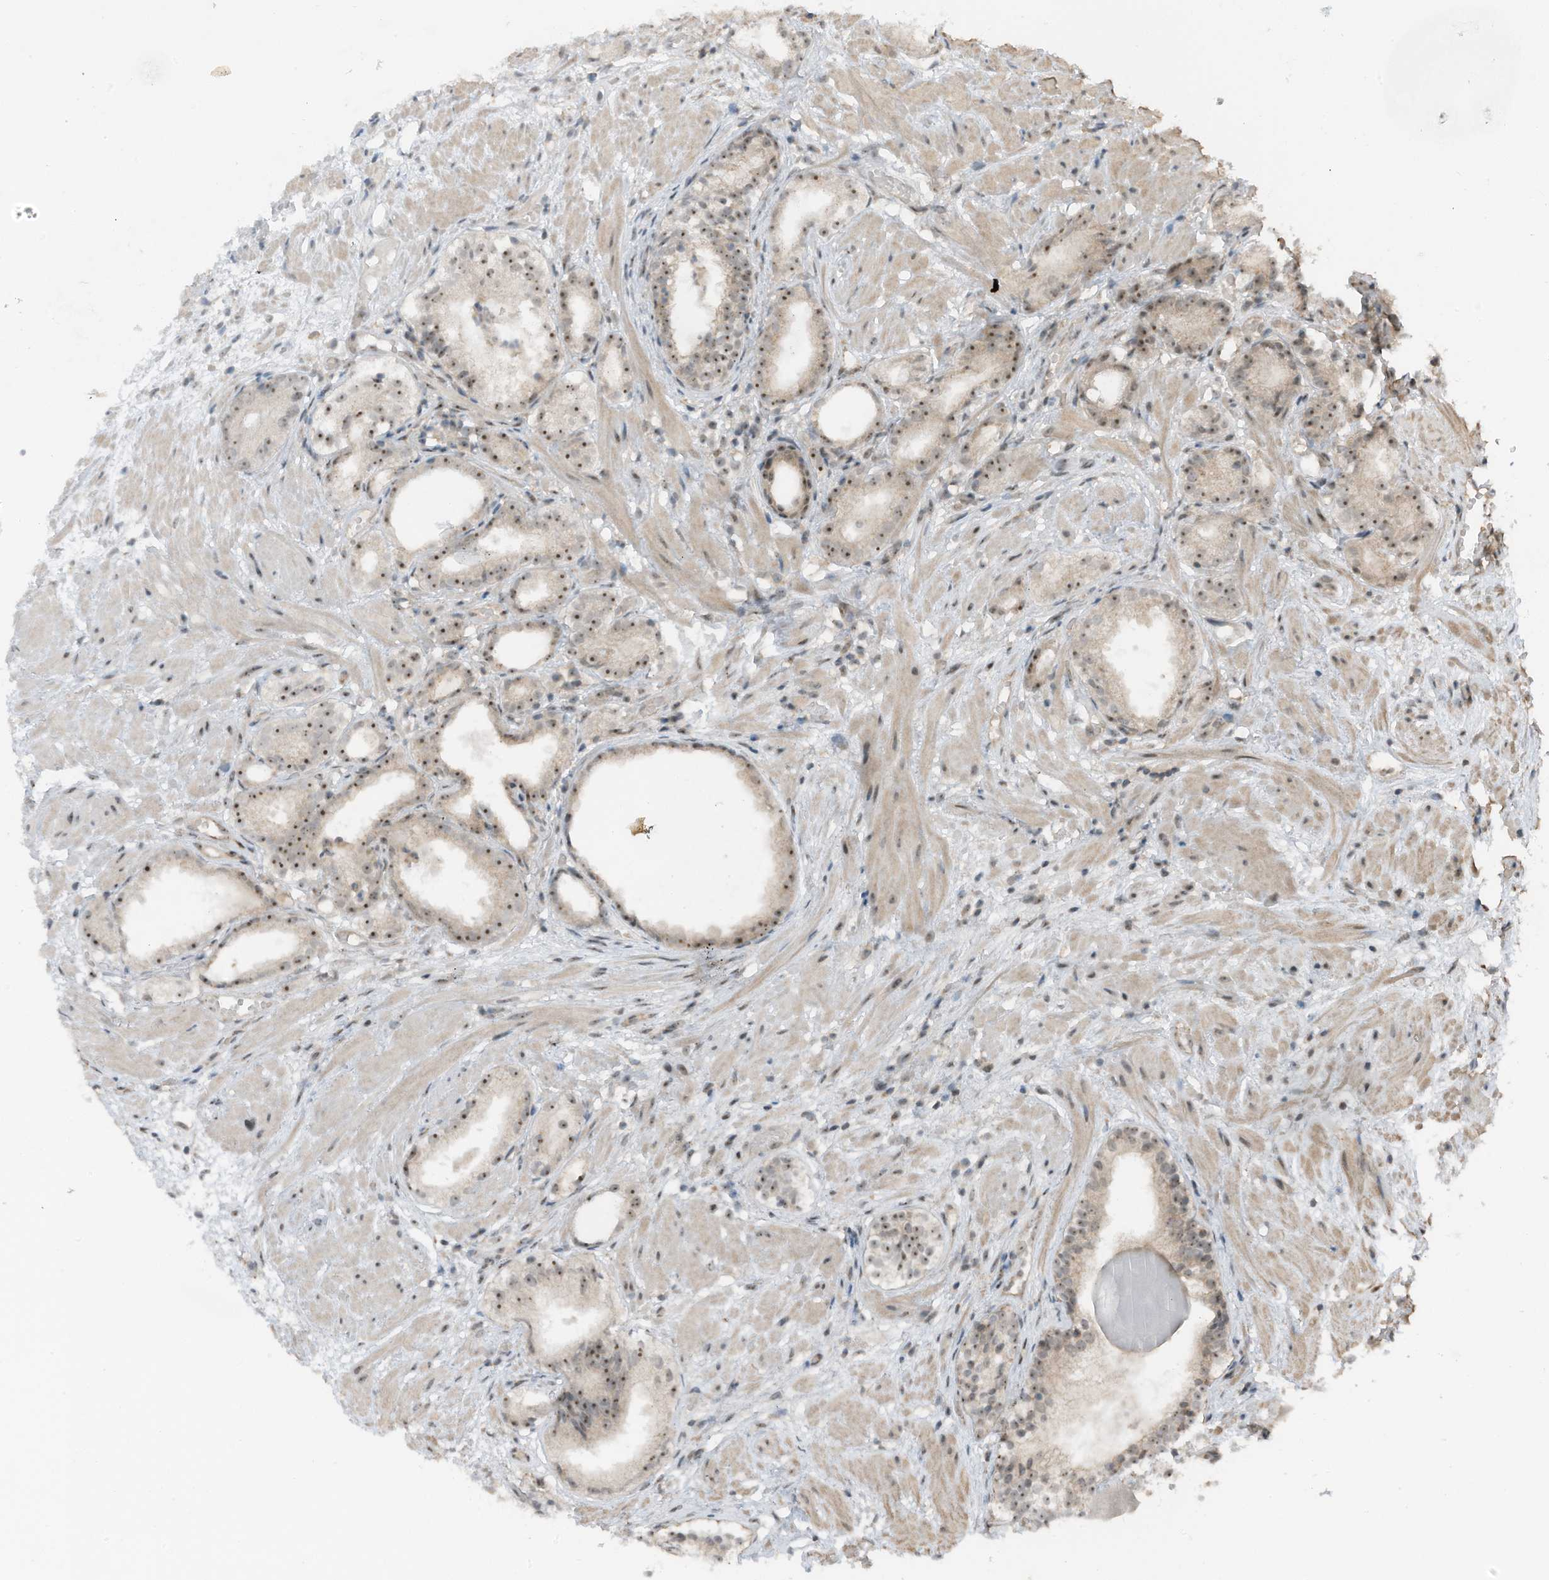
{"staining": {"intensity": "moderate", "quantity": ">75%", "location": "nuclear"}, "tissue": "prostate cancer", "cell_type": "Tumor cells", "image_type": "cancer", "snomed": [{"axis": "morphology", "description": "Adenocarcinoma, Low grade"}, {"axis": "topography", "description": "Prostate"}], "caption": "High-power microscopy captured an immunohistochemistry histopathology image of prostate low-grade adenocarcinoma, revealing moderate nuclear positivity in about >75% of tumor cells.", "gene": "UTP3", "patient": {"sex": "male", "age": 88}}